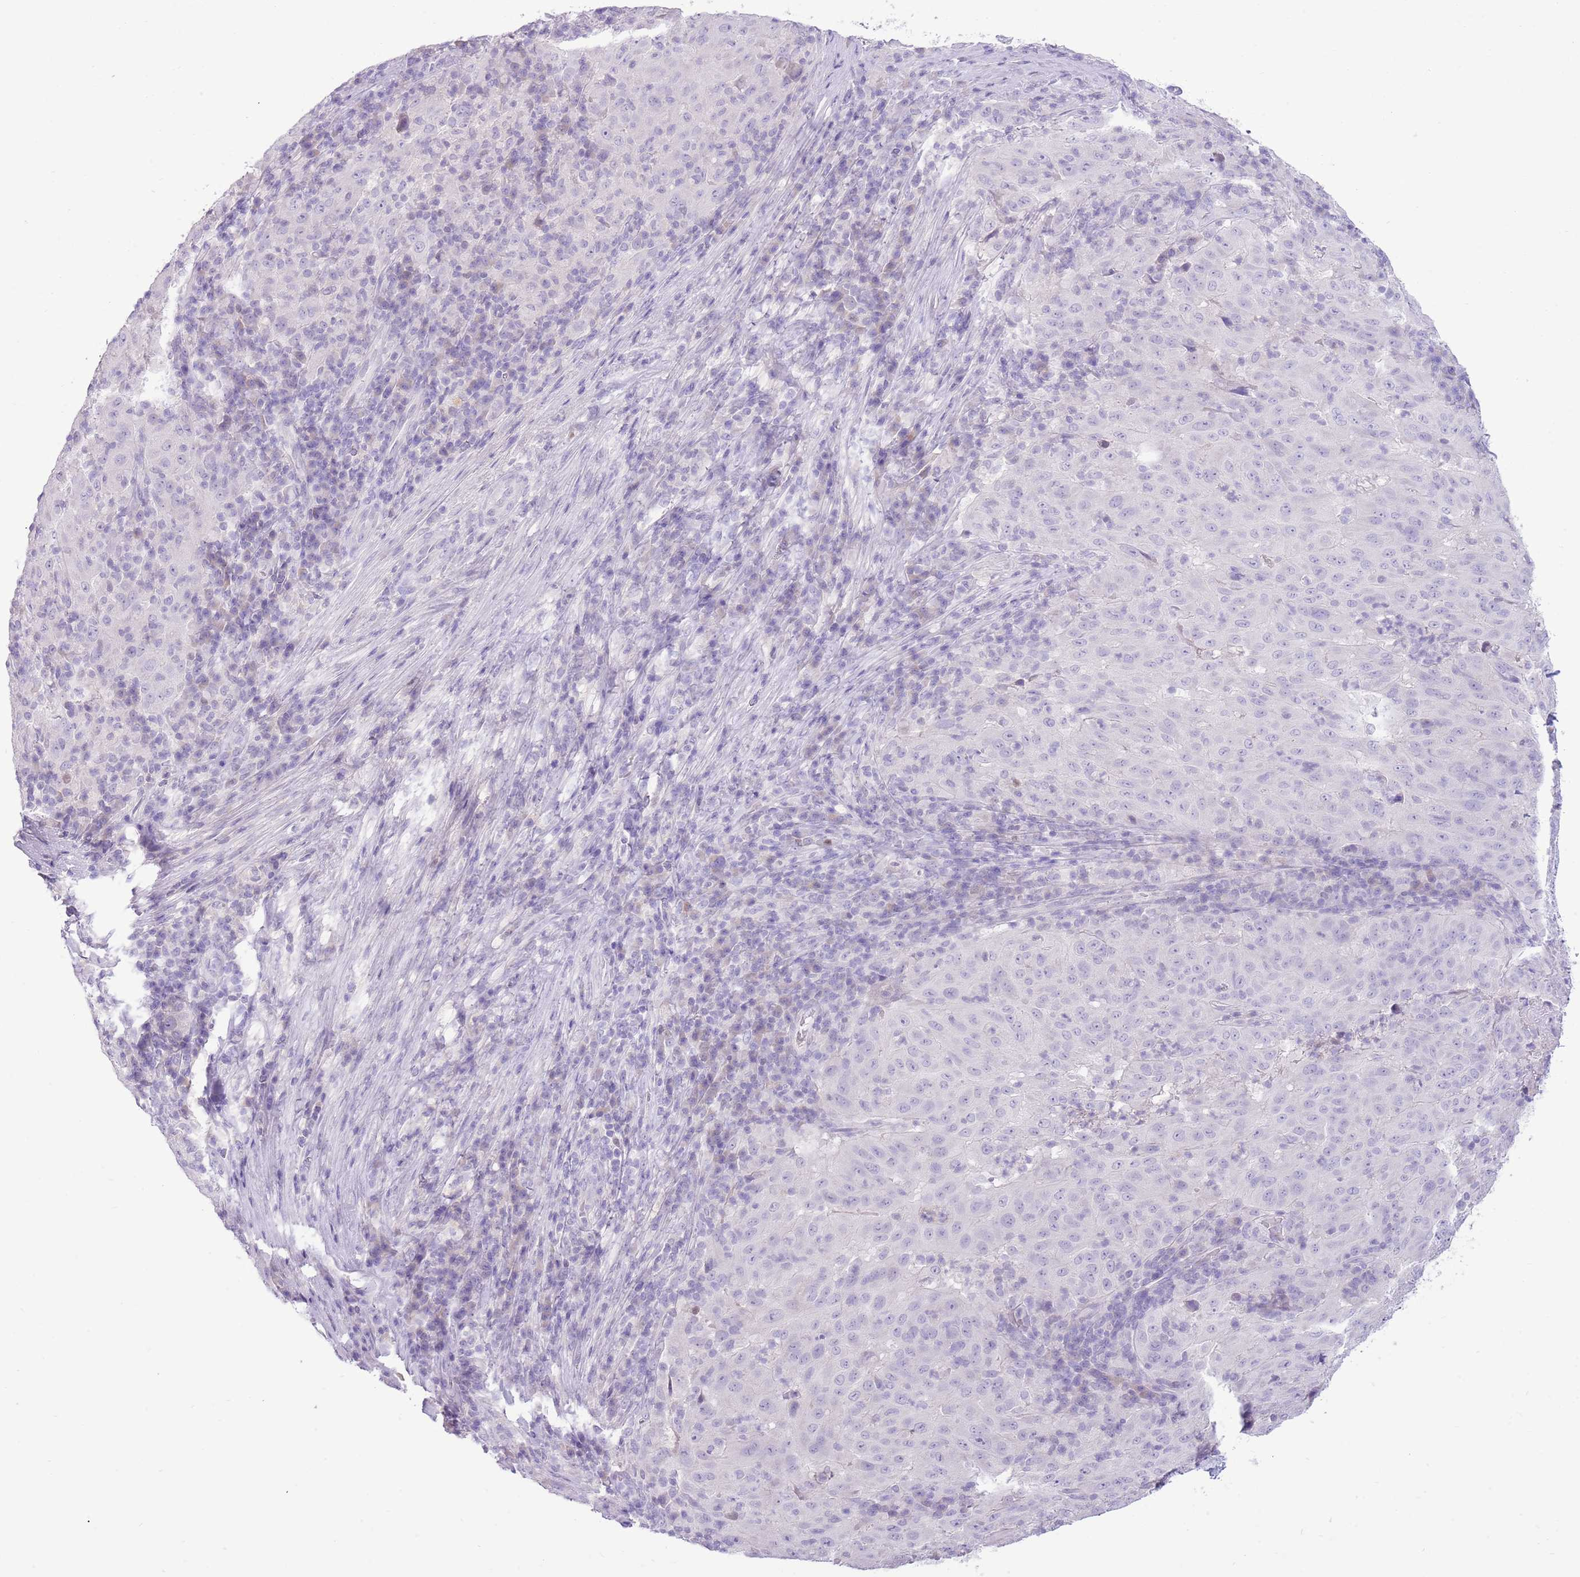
{"staining": {"intensity": "negative", "quantity": "none", "location": "none"}, "tissue": "pancreatic cancer", "cell_type": "Tumor cells", "image_type": "cancer", "snomed": [{"axis": "morphology", "description": "Adenocarcinoma, NOS"}, {"axis": "topography", "description": "Pancreas"}], "caption": "Human pancreatic adenocarcinoma stained for a protein using IHC shows no staining in tumor cells.", "gene": "TOX2", "patient": {"sex": "male", "age": 63}}